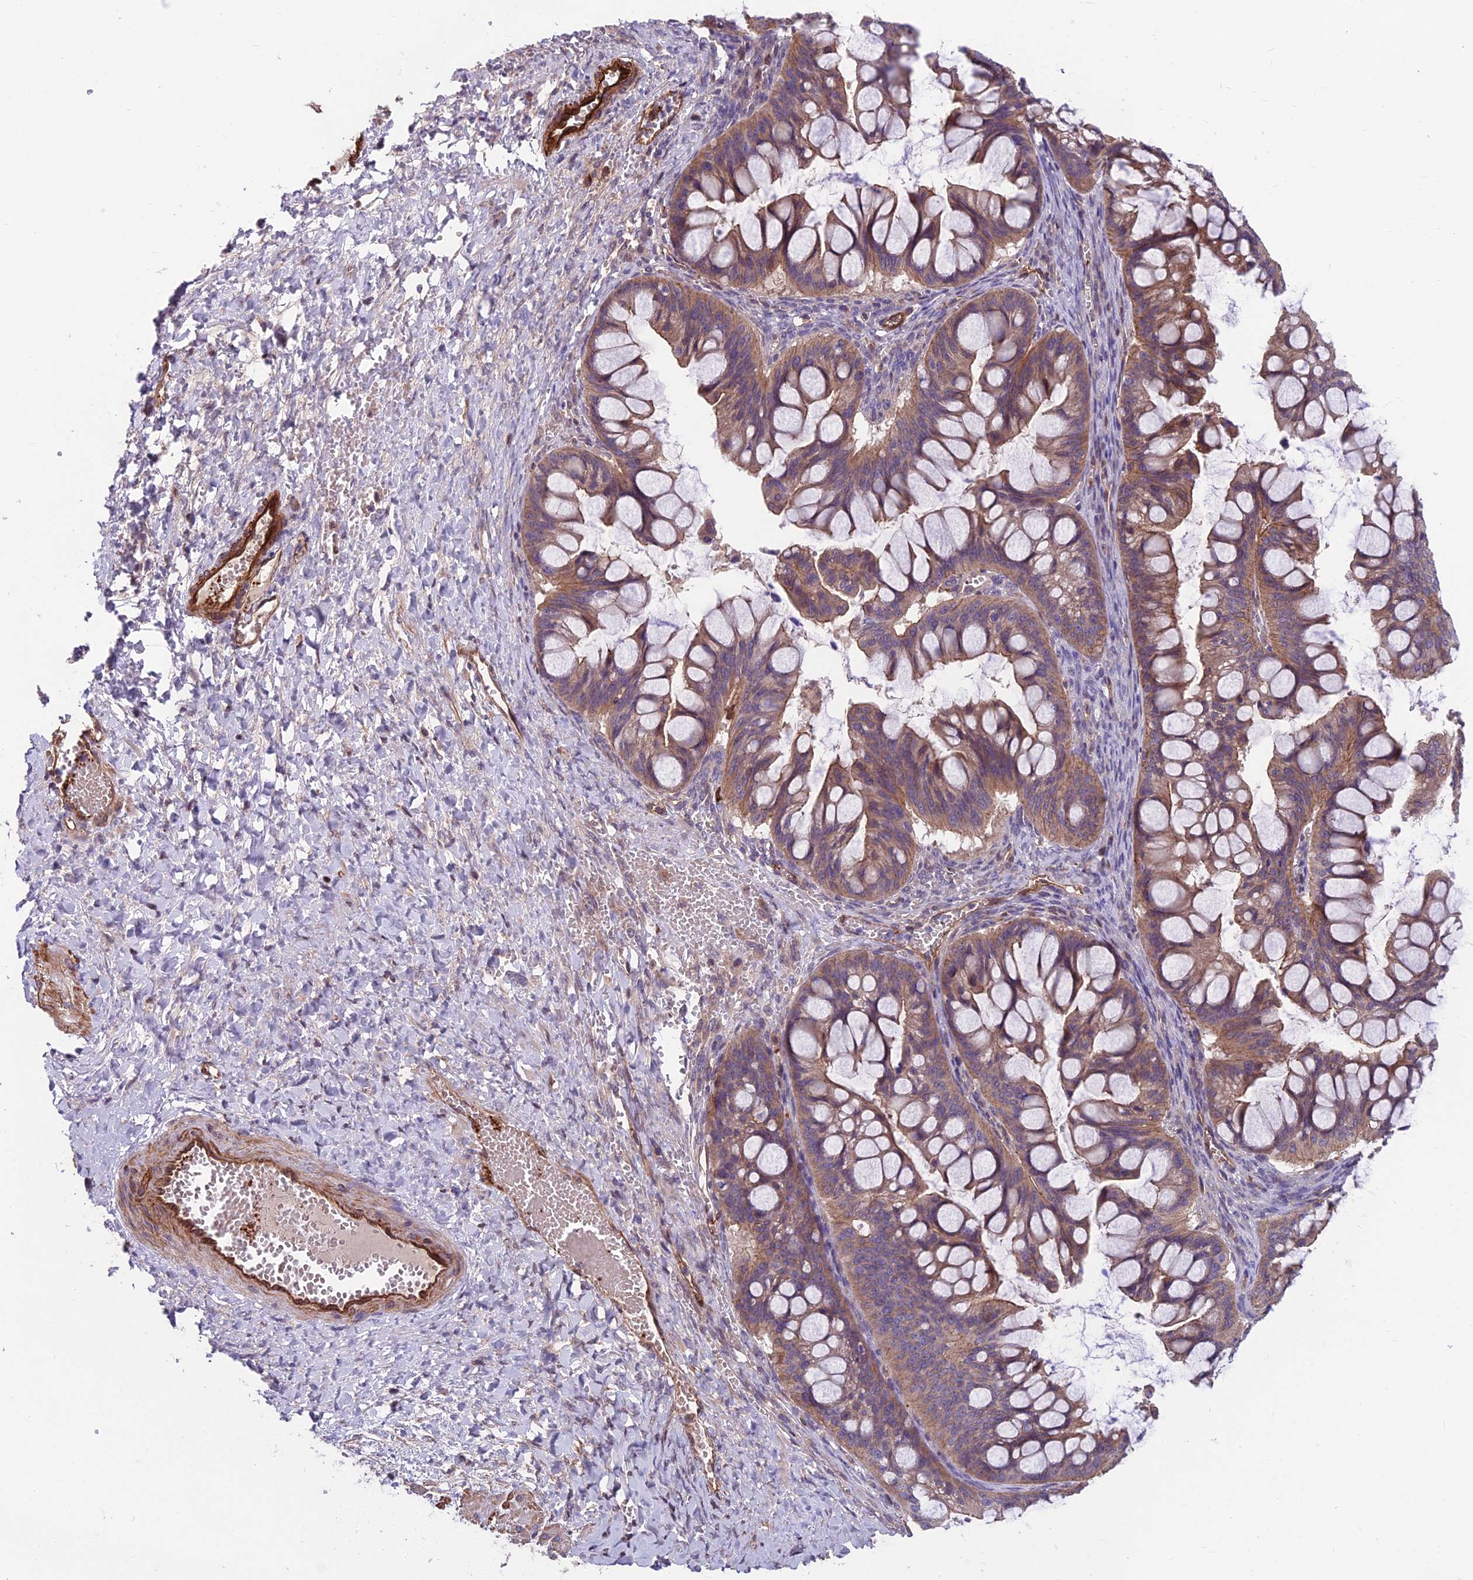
{"staining": {"intensity": "moderate", "quantity": ">75%", "location": "cytoplasmic/membranous"}, "tissue": "ovarian cancer", "cell_type": "Tumor cells", "image_type": "cancer", "snomed": [{"axis": "morphology", "description": "Cystadenocarcinoma, mucinous, NOS"}, {"axis": "topography", "description": "Ovary"}], "caption": "This is a histology image of IHC staining of mucinous cystadenocarcinoma (ovarian), which shows moderate staining in the cytoplasmic/membranous of tumor cells.", "gene": "RTN4RL1", "patient": {"sex": "female", "age": 73}}